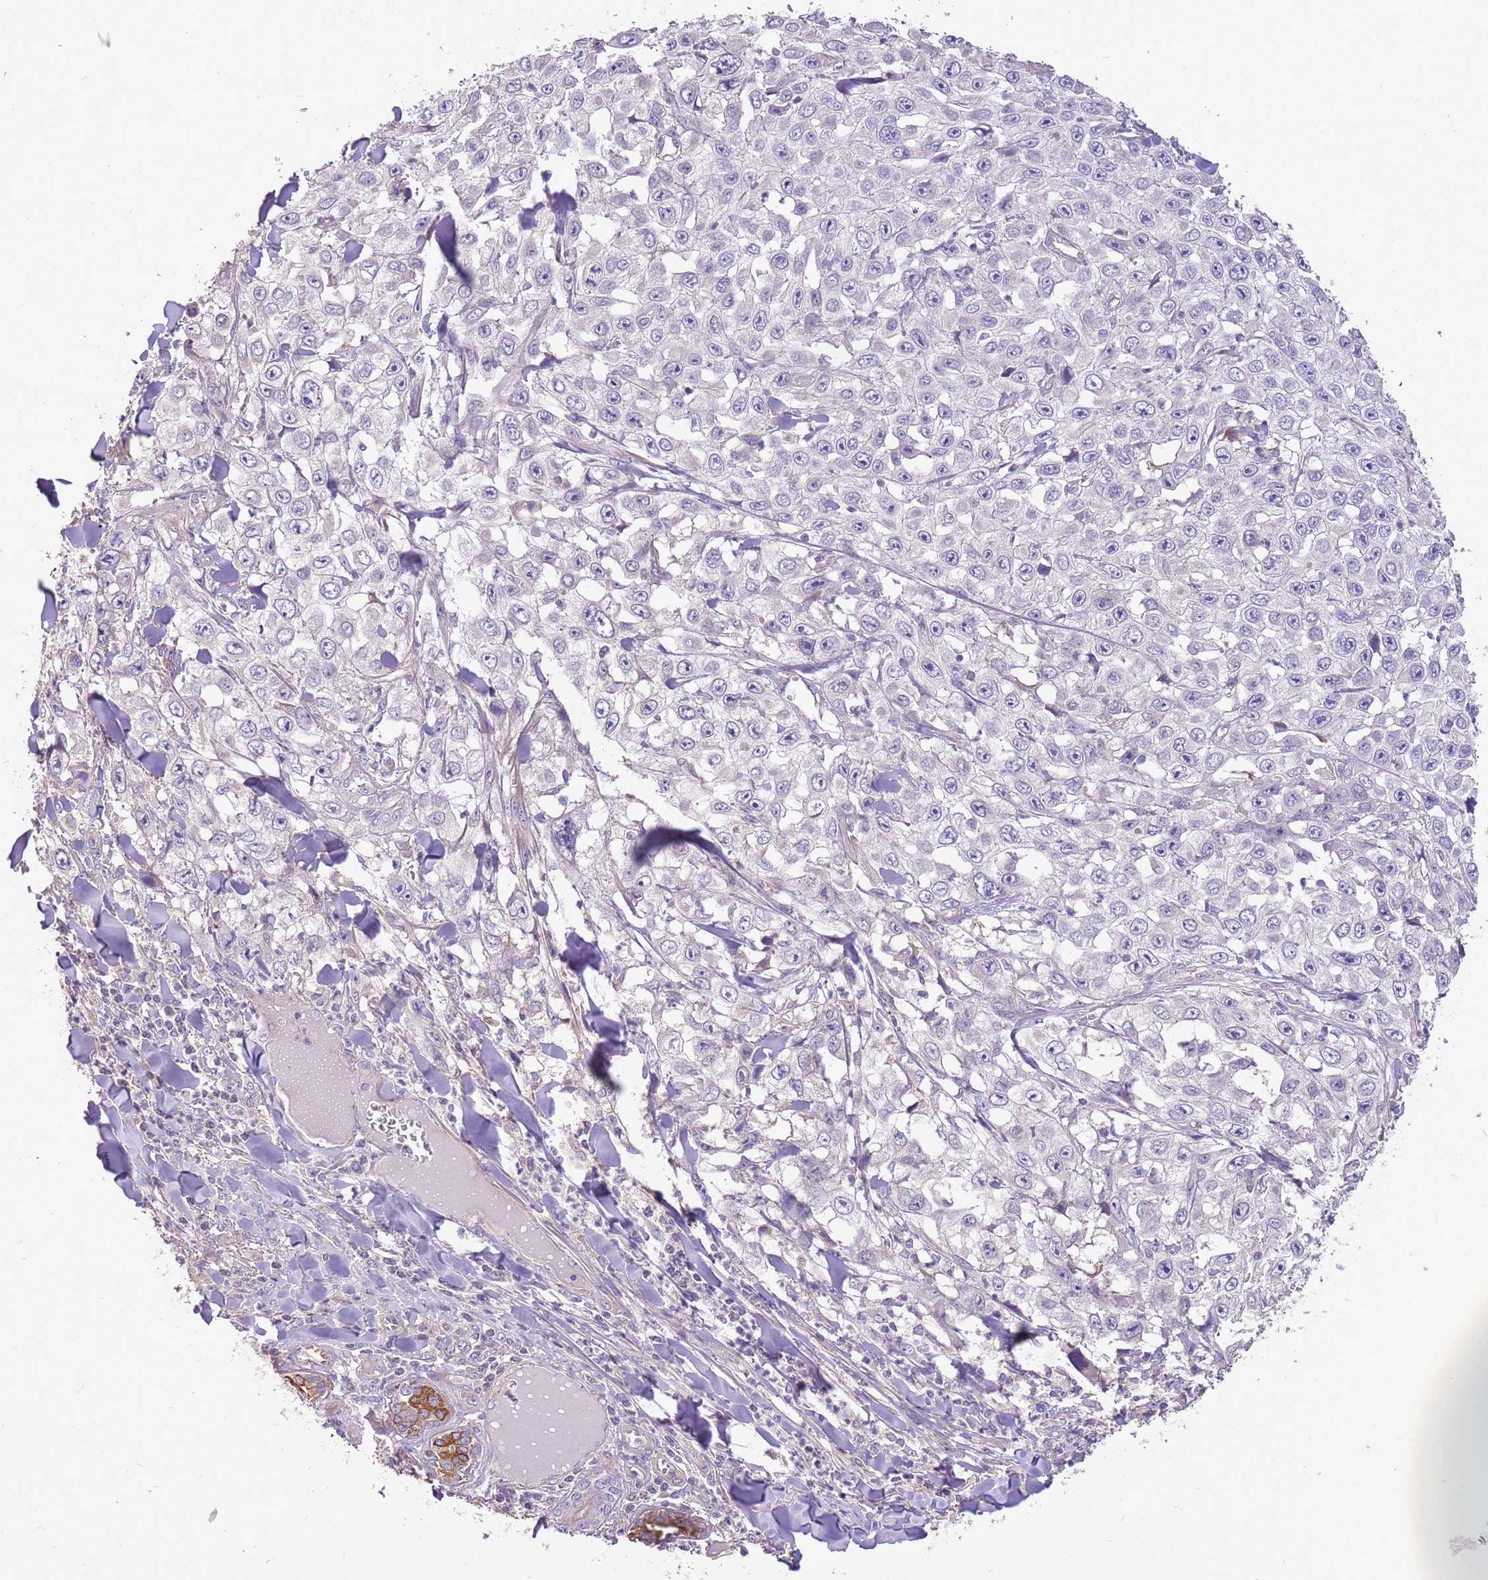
{"staining": {"intensity": "negative", "quantity": "none", "location": "none"}, "tissue": "skin cancer", "cell_type": "Tumor cells", "image_type": "cancer", "snomed": [{"axis": "morphology", "description": "Squamous cell carcinoma, NOS"}, {"axis": "topography", "description": "Skin"}], "caption": "DAB immunohistochemical staining of skin cancer (squamous cell carcinoma) reveals no significant positivity in tumor cells.", "gene": "WASHC4", "patient": {"sex": "male", "age": 82}}